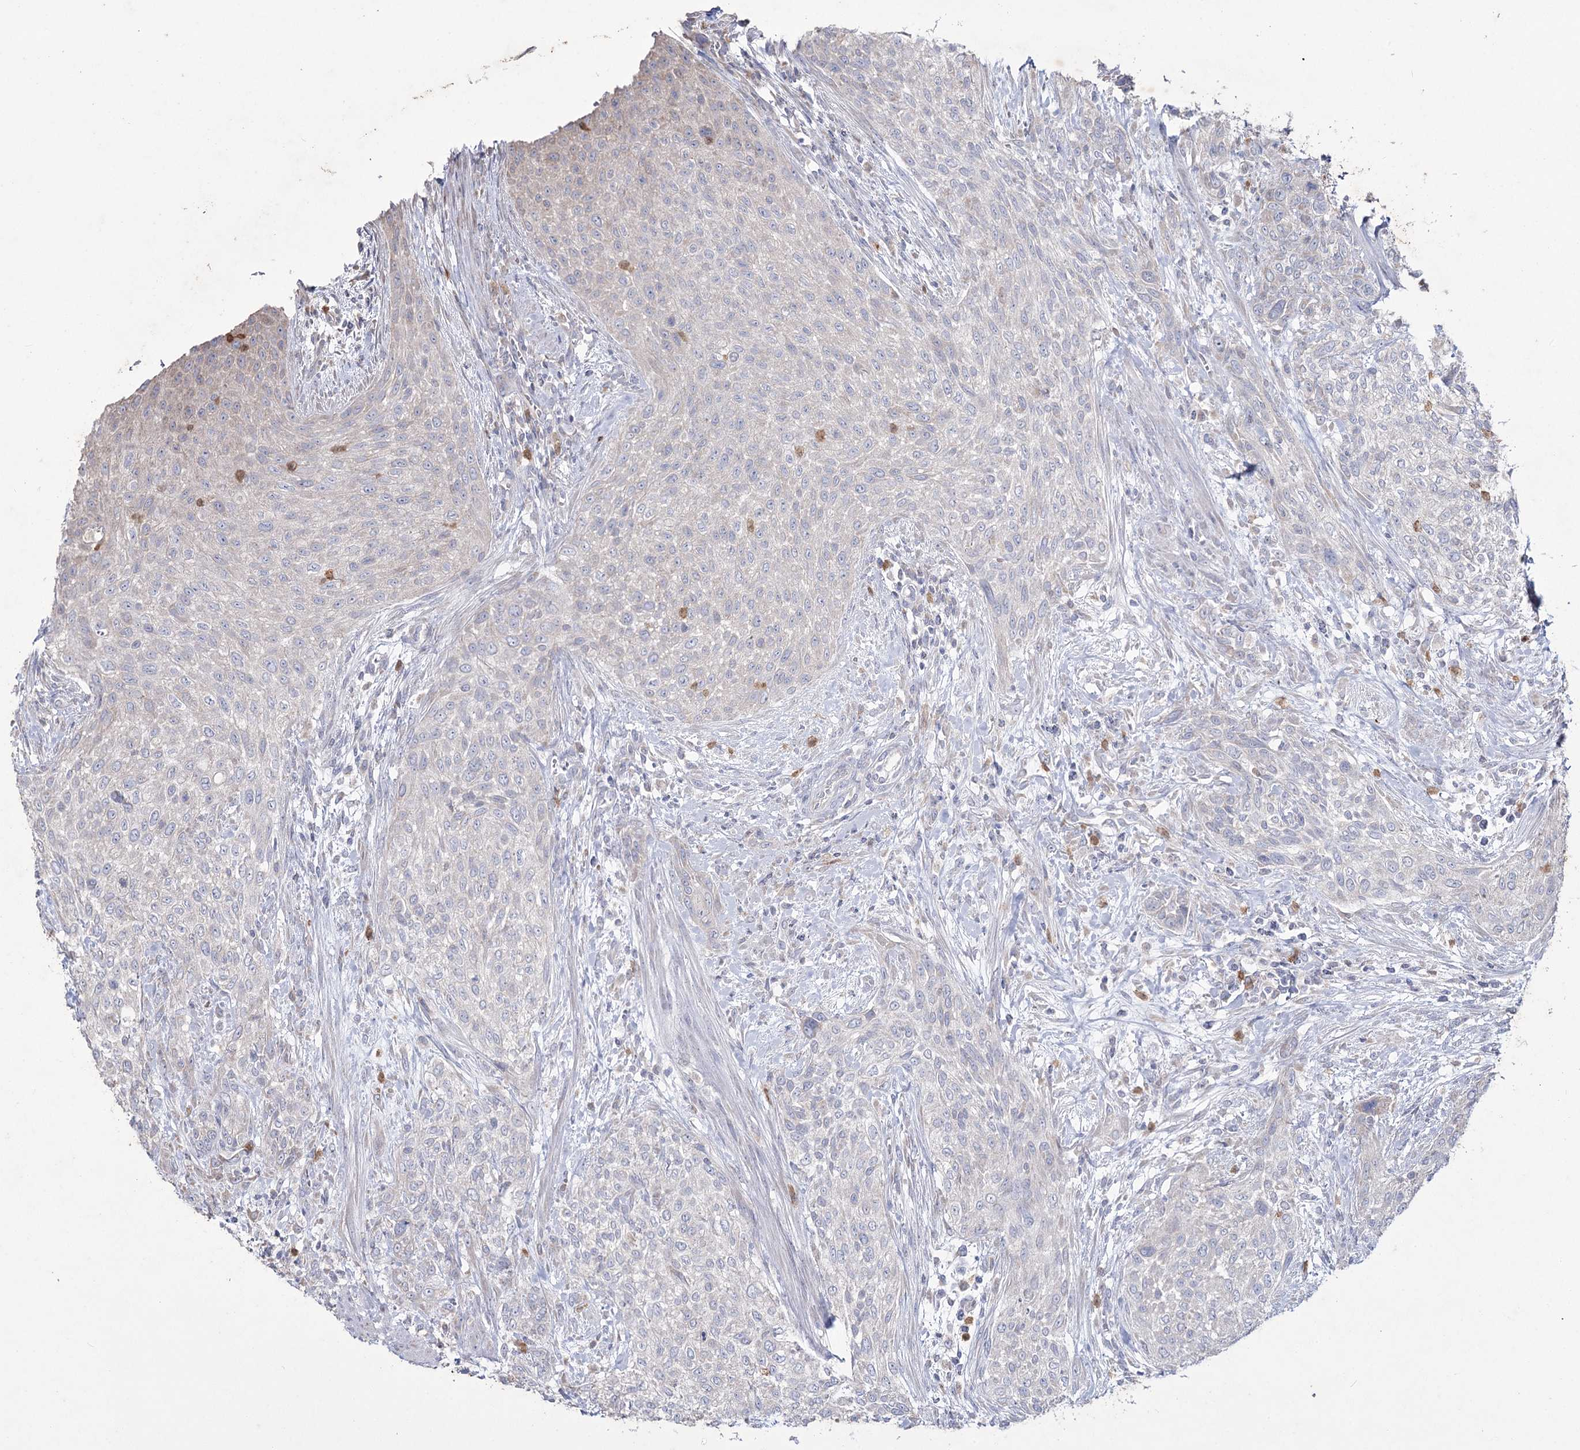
{"staining": {"intensity": "negative", "quantity": "none", "location": "none"}, "tissue": "urothelial cancer", "cell_type": "Tumor cells", "image_type": "cancer", "snomed": [{"axis": "morphology", "description": "Normal tissue, NOS"}, {"axis": "morphology", "description": "Urothelial carcinoma, NOS"}, {"axis": "topography", "description": "Urinary bladder"}, {"axis": "topography", "description": "Peripheral nerve tissue"}], "caption": "Immunohistochemistry of urothelial cancer reveals no positivity in tumor cells.", "gene": "NIPAL4", "patient": {"sex": "male", "age": 35}}